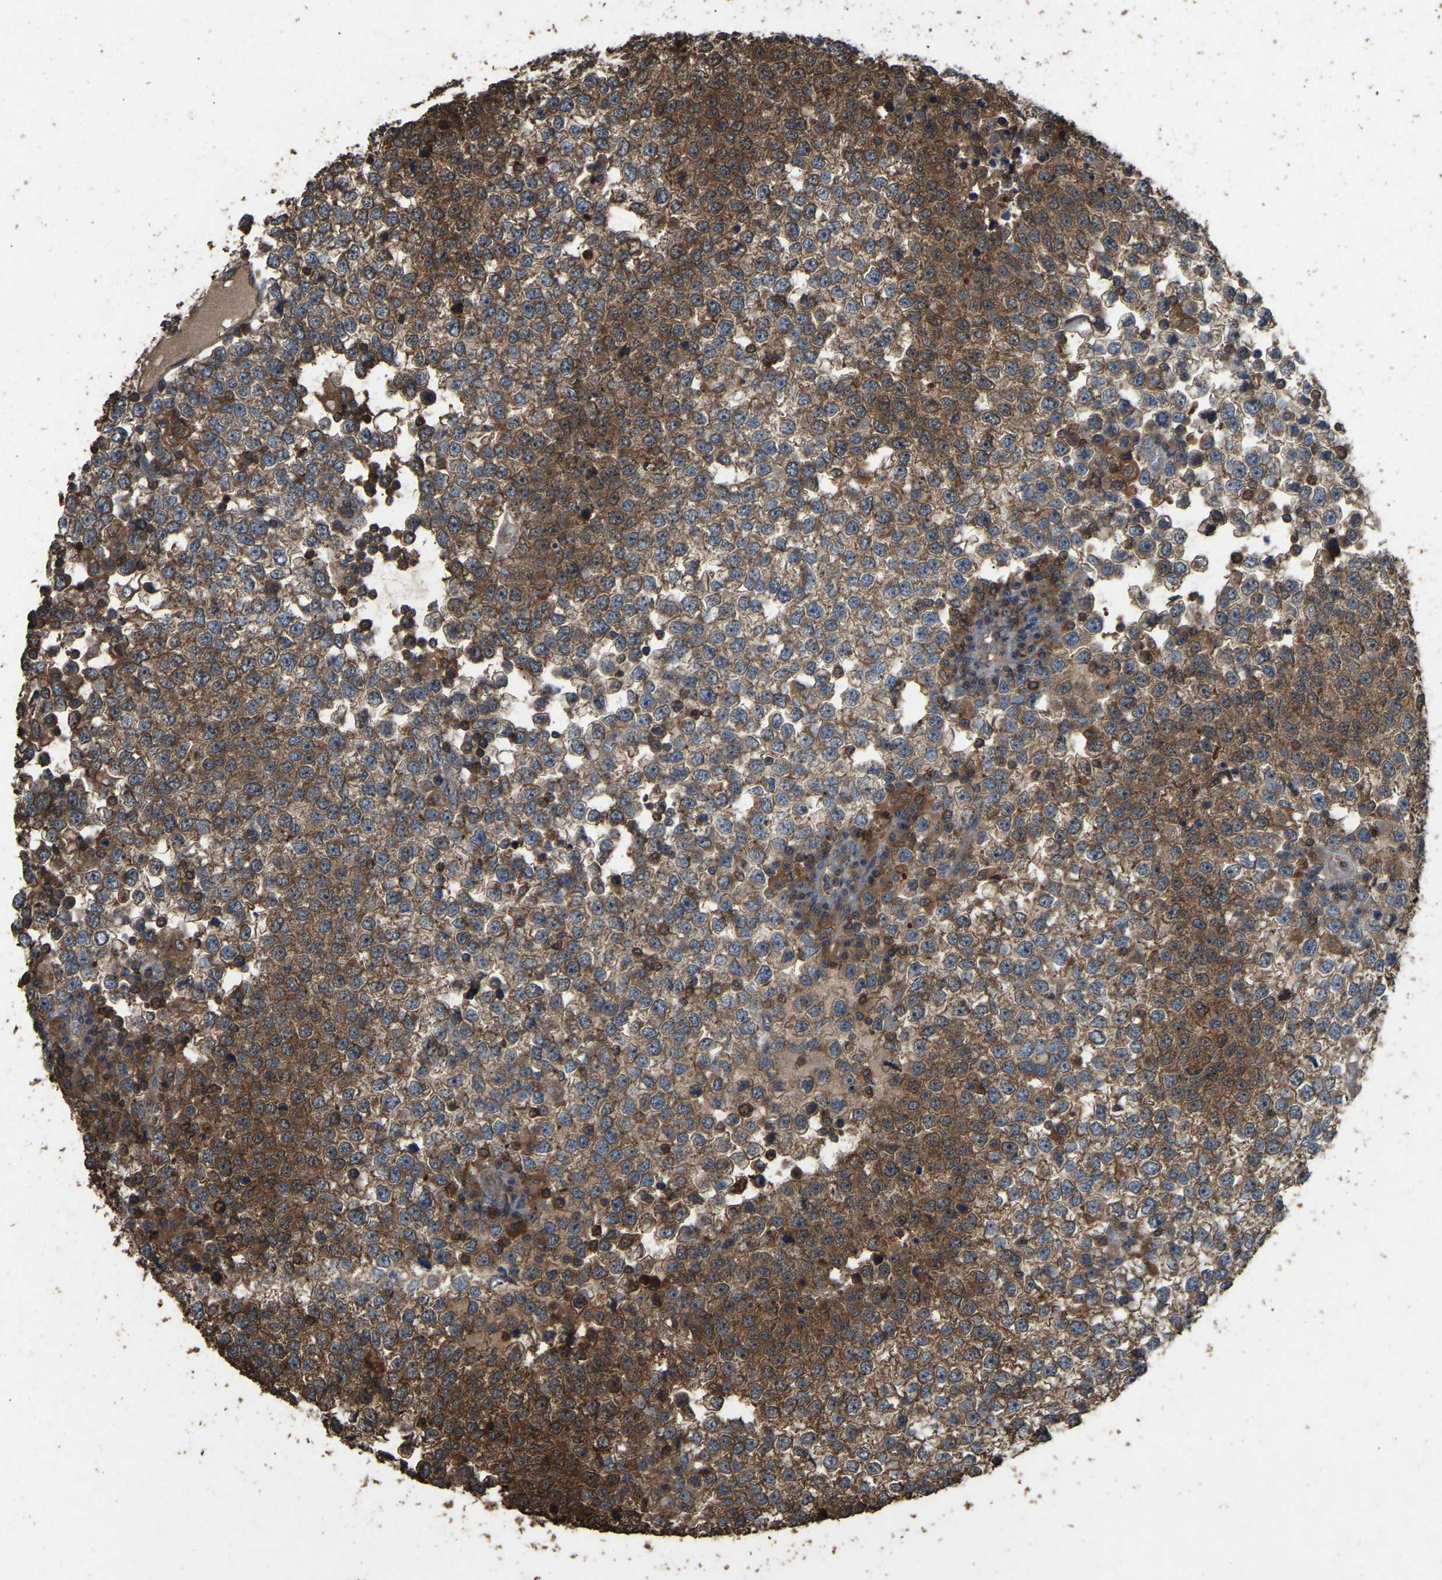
{"staining": {"intensity": "moderate", "quantity": "25%-75%", "location": "cytoplasmic/membranous"}, "tissue": "testis cancer", "cell_type": "Tumor cells", "image_type": "cancer", "snomed": [{"axis": "morphology", "description": "Seminoma, NOS"}, {"axis": "topography", "description": "Testis"}], "caption": "A photomicrograph of testis cancer stained for a protein shows moderate cytoplasmic/membranous brown staining in tumor cells.", "gene": "FHIT", "patient": {"sex": "male", "age": 65}}